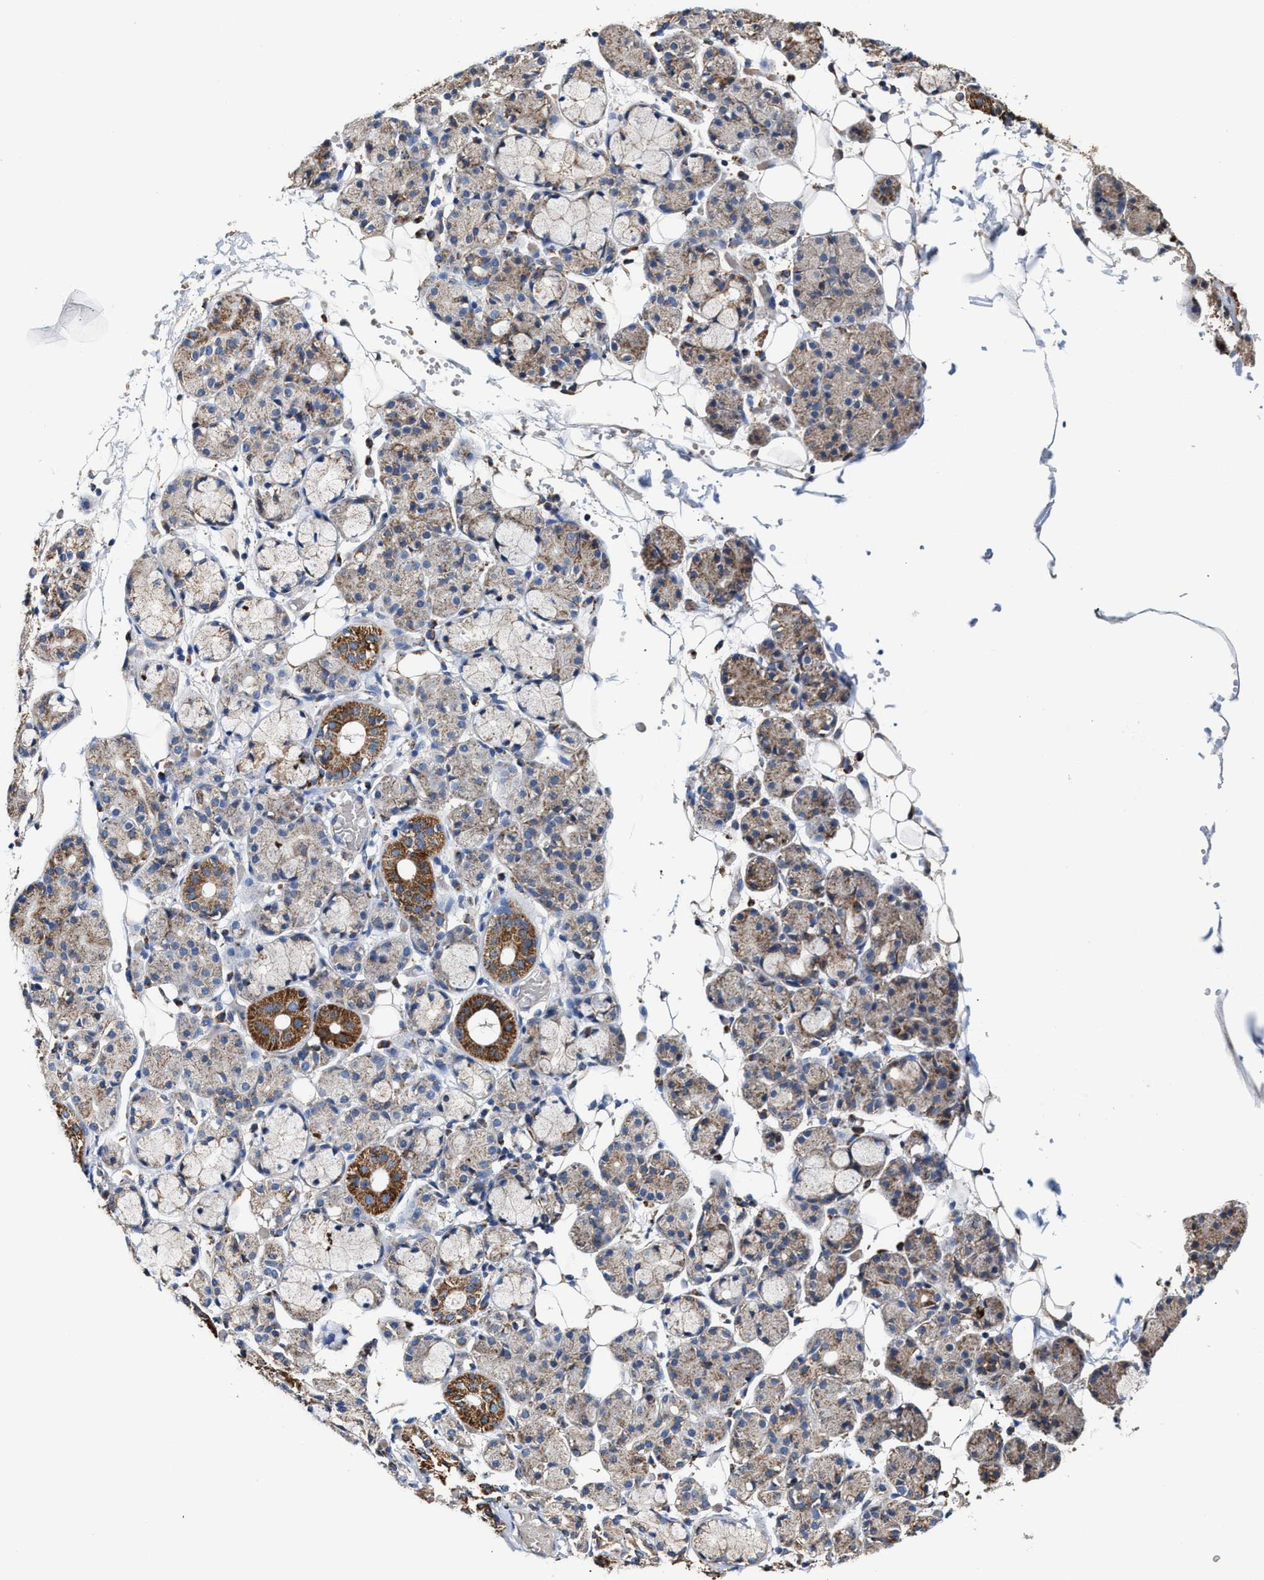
{"staining": {"intensity": "strong", "quantity": "<25%", "location": "cytoplasmic/membranous"}, "tissue": "salivary gland", "cell_type": "Glandular cells", "image_type": "normal", "snomed": [{"axis": "morphology", "description": "Normal tissue, NOS"}, {"axis": "topography", "description": "Salivary gland"}], "caption": "Normal salivary gland reveals strong cytoplasmic/membranous staining in approximately <25% of glandular cells, visualized by immunohistochemistry. The staining was performed using DAB (3,3'-diaminobenzidine), with brown indicating positive protein expression. Nuclei are stained blue with hematoxylin.", "gene": "MECR", "patient": {"sex": "male", "age": 63}}